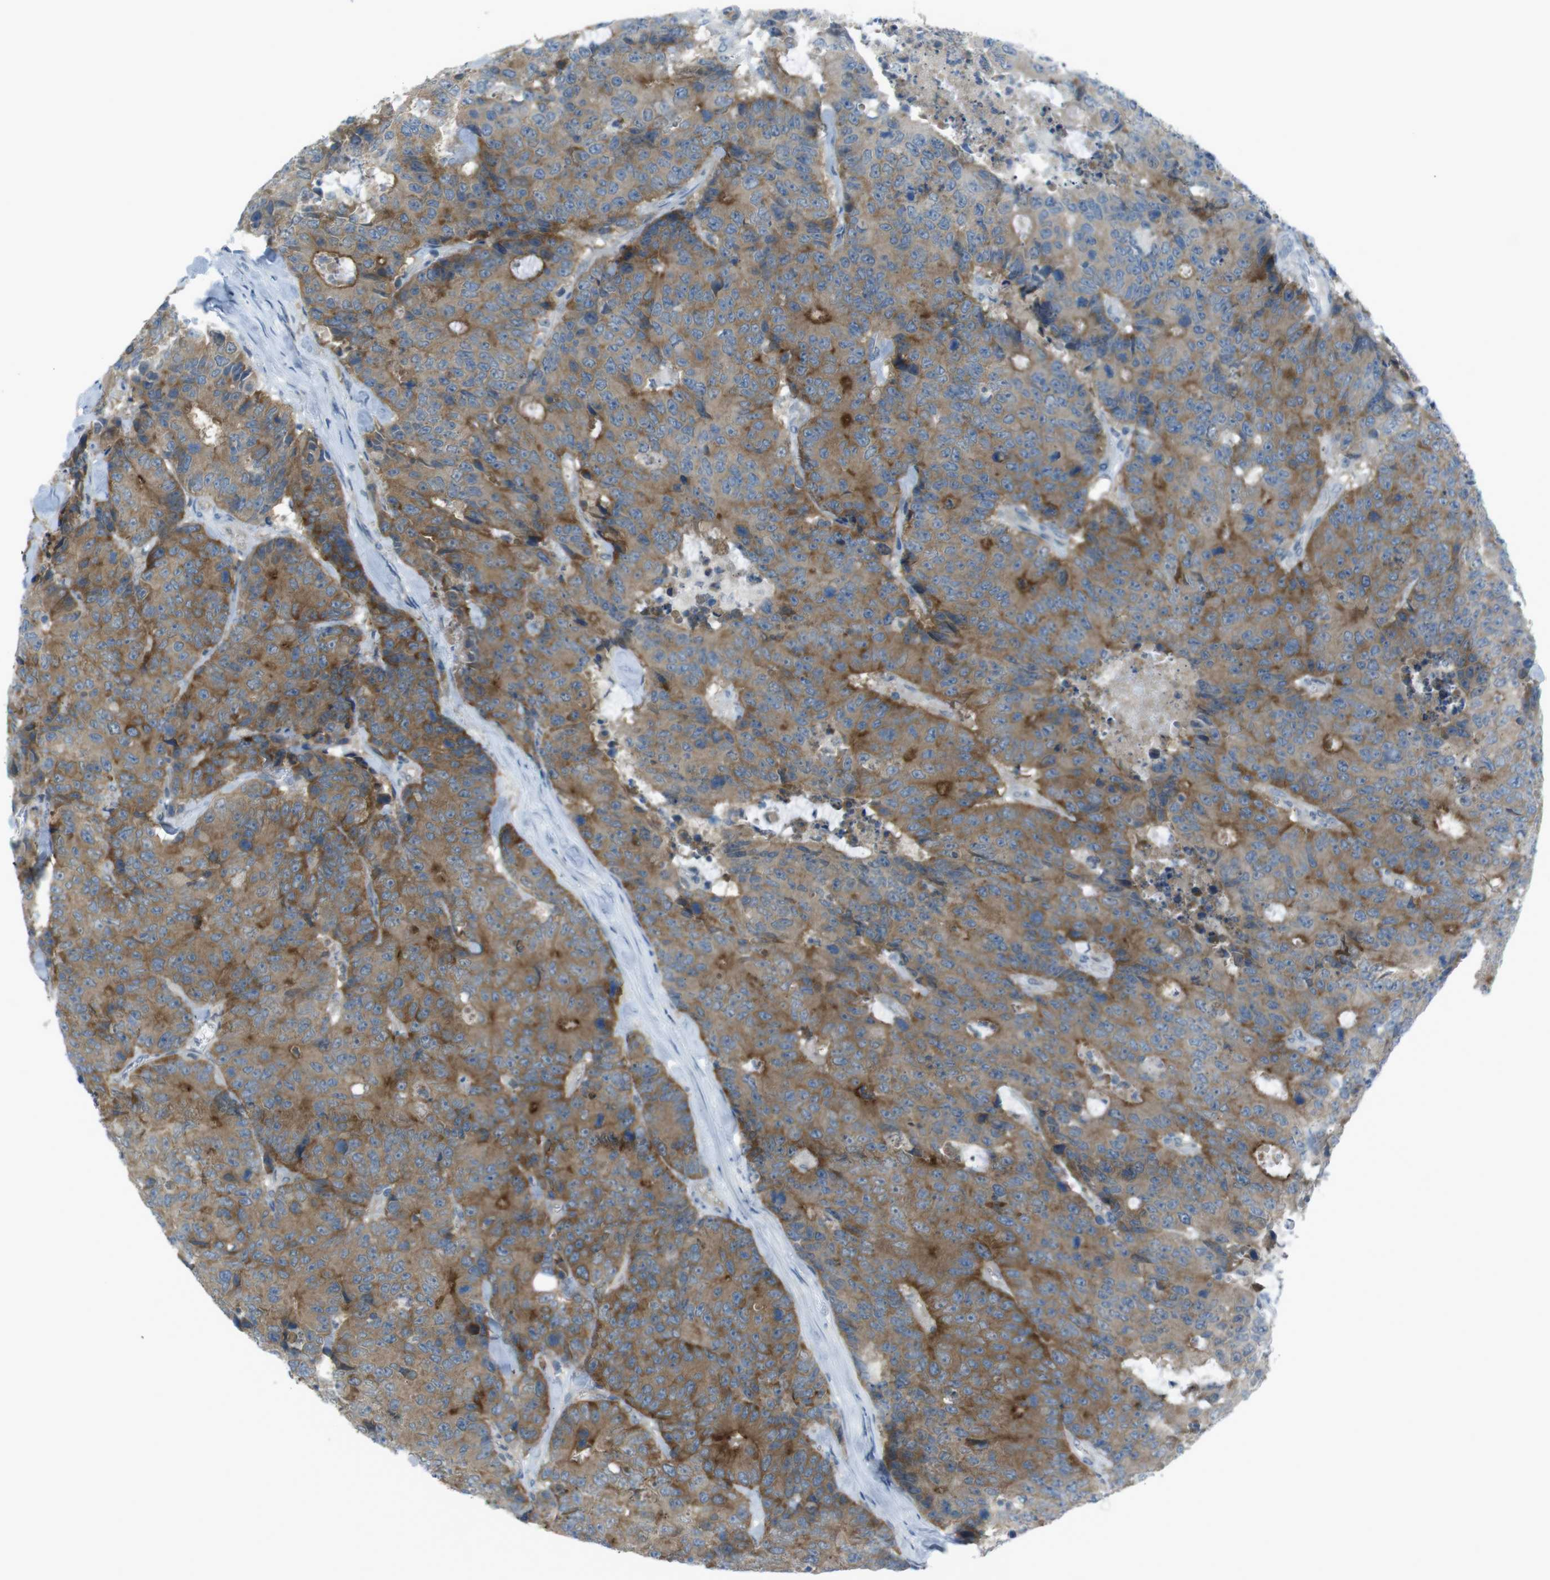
{"staining": {"intensity": "negative", "quantity": "none", "location": "none"}, "tissue": "colorectal cancer", "cell_type": "Tumor cells", "image_type": "cancer", "snomed": [{"axis": "morphology", "description": "Adenocarcinoma, NOS"}, {"axis": "topography", "description": "Colon"}], "caption": "A histopathology image of colorectal adenocarcinoma stained for a protein demonstrates no brown staining in tumor cells. The staining was performed using DAB (3,3'-diaminobenzidine) to visualize the protein expression in brown, while the nuclei were stained in blue with hematoxylin (Magnification: 20x).", "gene": "ZDHHC20", "patient": {"sex": "female", "age": 86}}